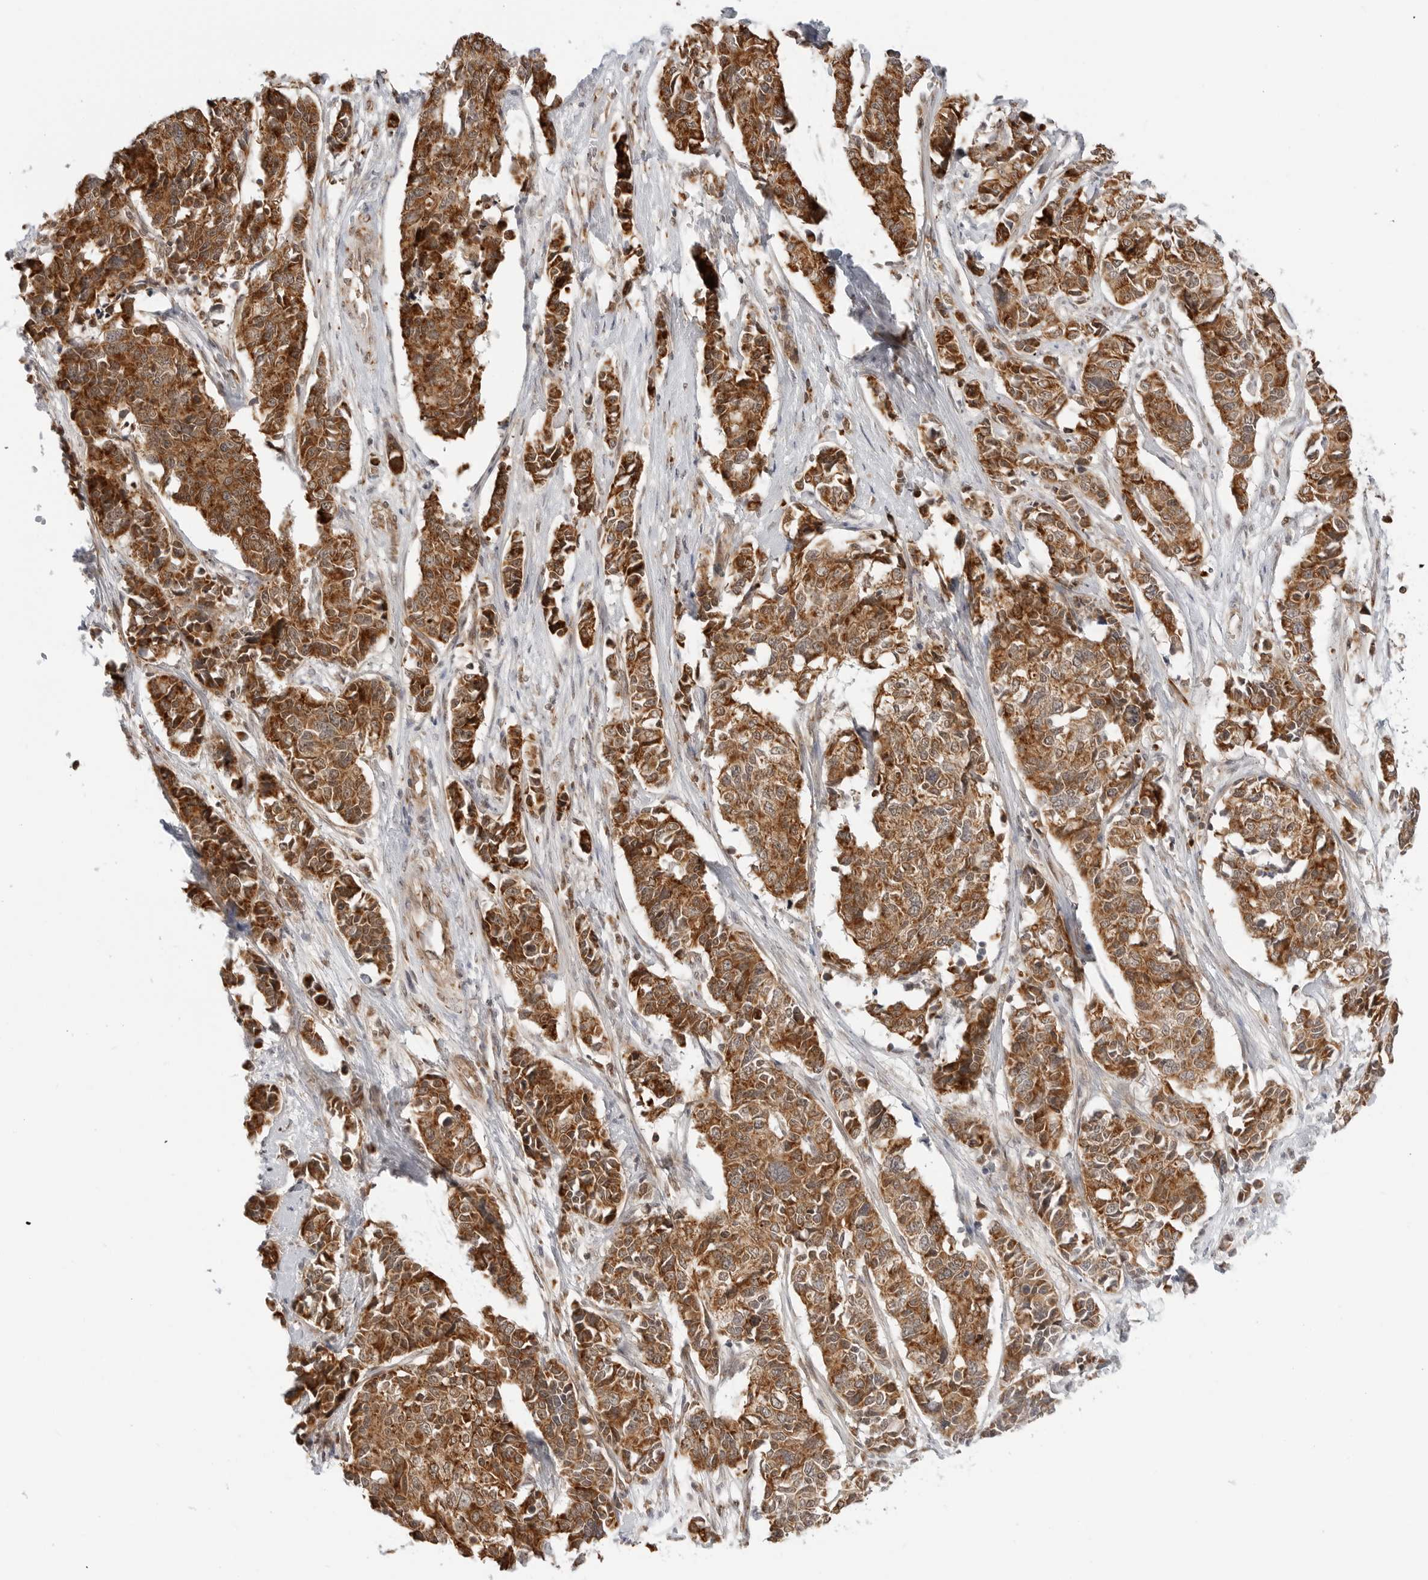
{"staining": {"intensity": "strong", "quantity": ">75%", "location": "cytoplasmic/membranous"}, "tissue": "cervical cancer", "cell_type": "Tumor cells", "image_type": "cancer", "snomed": [{"axis": "morphology", "description": "Normal tissue, NOS"}, {"axis": "morphology", "description": "Squamous cell carcinoma, NOS"}, {"axis": "topography", "description": "Cervix"}], "caption": "DAB immunohistochemical staining of human cervical squamous cell carcinoma displays strong cytoplasmic/membranous protein expression in approximately >75% of tumor cells. (DAB (3,3'-diaminobenzidine) IHC, brown staining for protein, blue staining for nuclei).", "gene": "POLR3GL", "patient": {"sex": "female", "age": 35}}